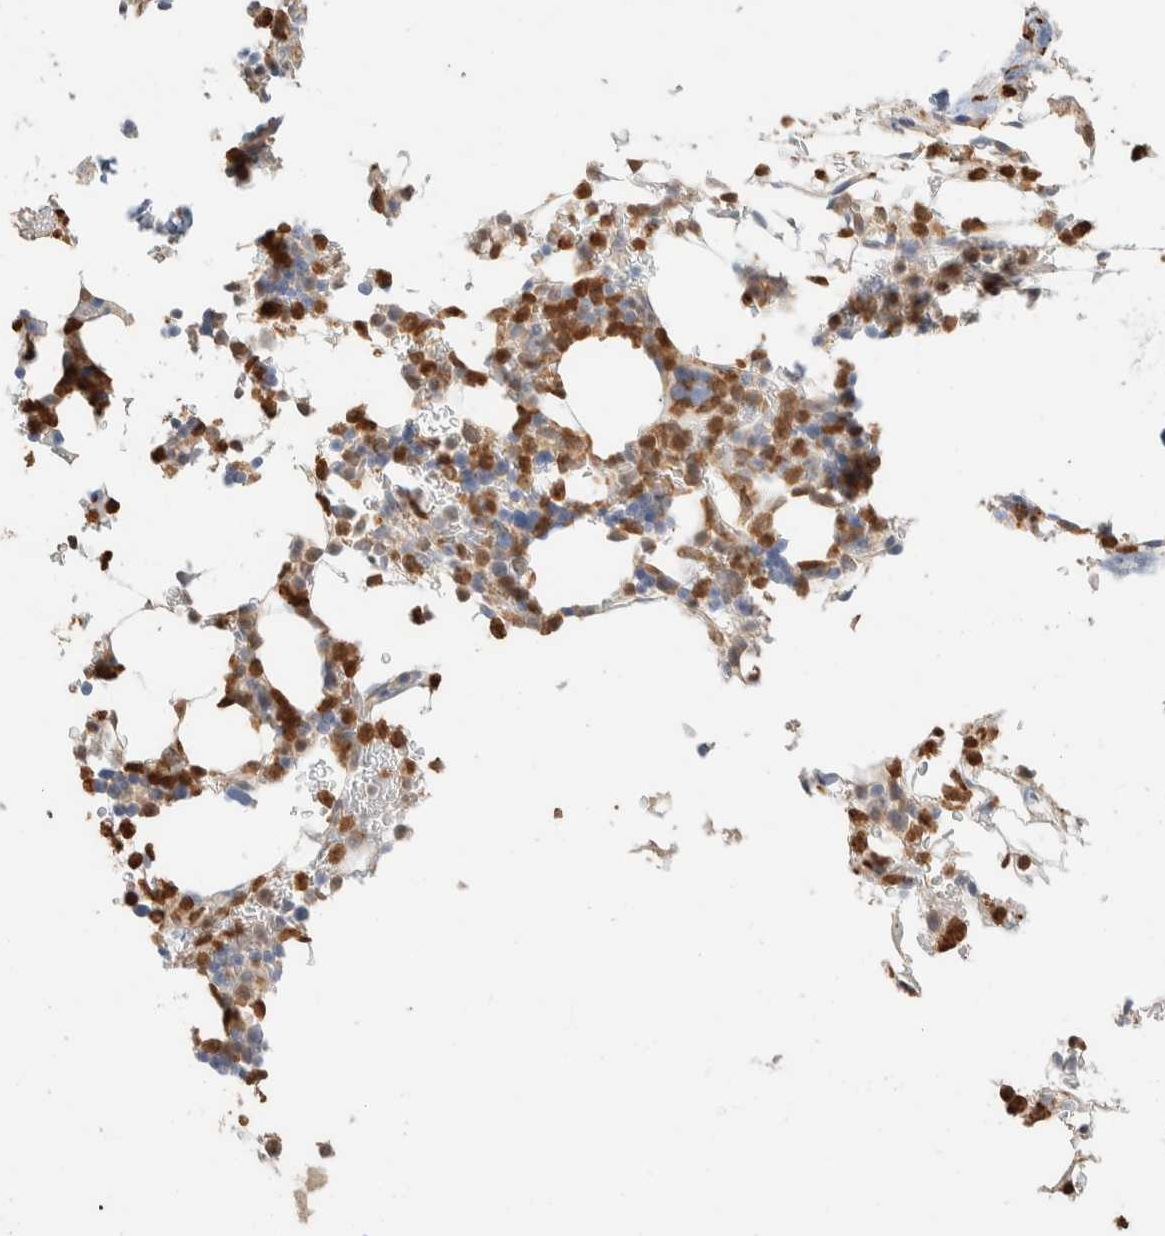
{"staining": {"intensity": "strong", "quantity": ">75%", "location": "cytoplasmic/membranous,nuclear"}, "tissue": "bone marrow", "cell_type": "Hematopoietic cells", "image_type": "normal", "snomed": [{"axis": "morphology", "description": "Normal tissue, NOS"}, {"axis": "topography", "description": "Bone marrow"}], "caption": "Immunohistochemical staining of benign human bone marrow shows high levels of strong cytoplasmic/membranous,nuclear expression in about >75% of hematopoietic cells.", "gene": "SETD4", "patient": {"sex": "female", "age": 81}}